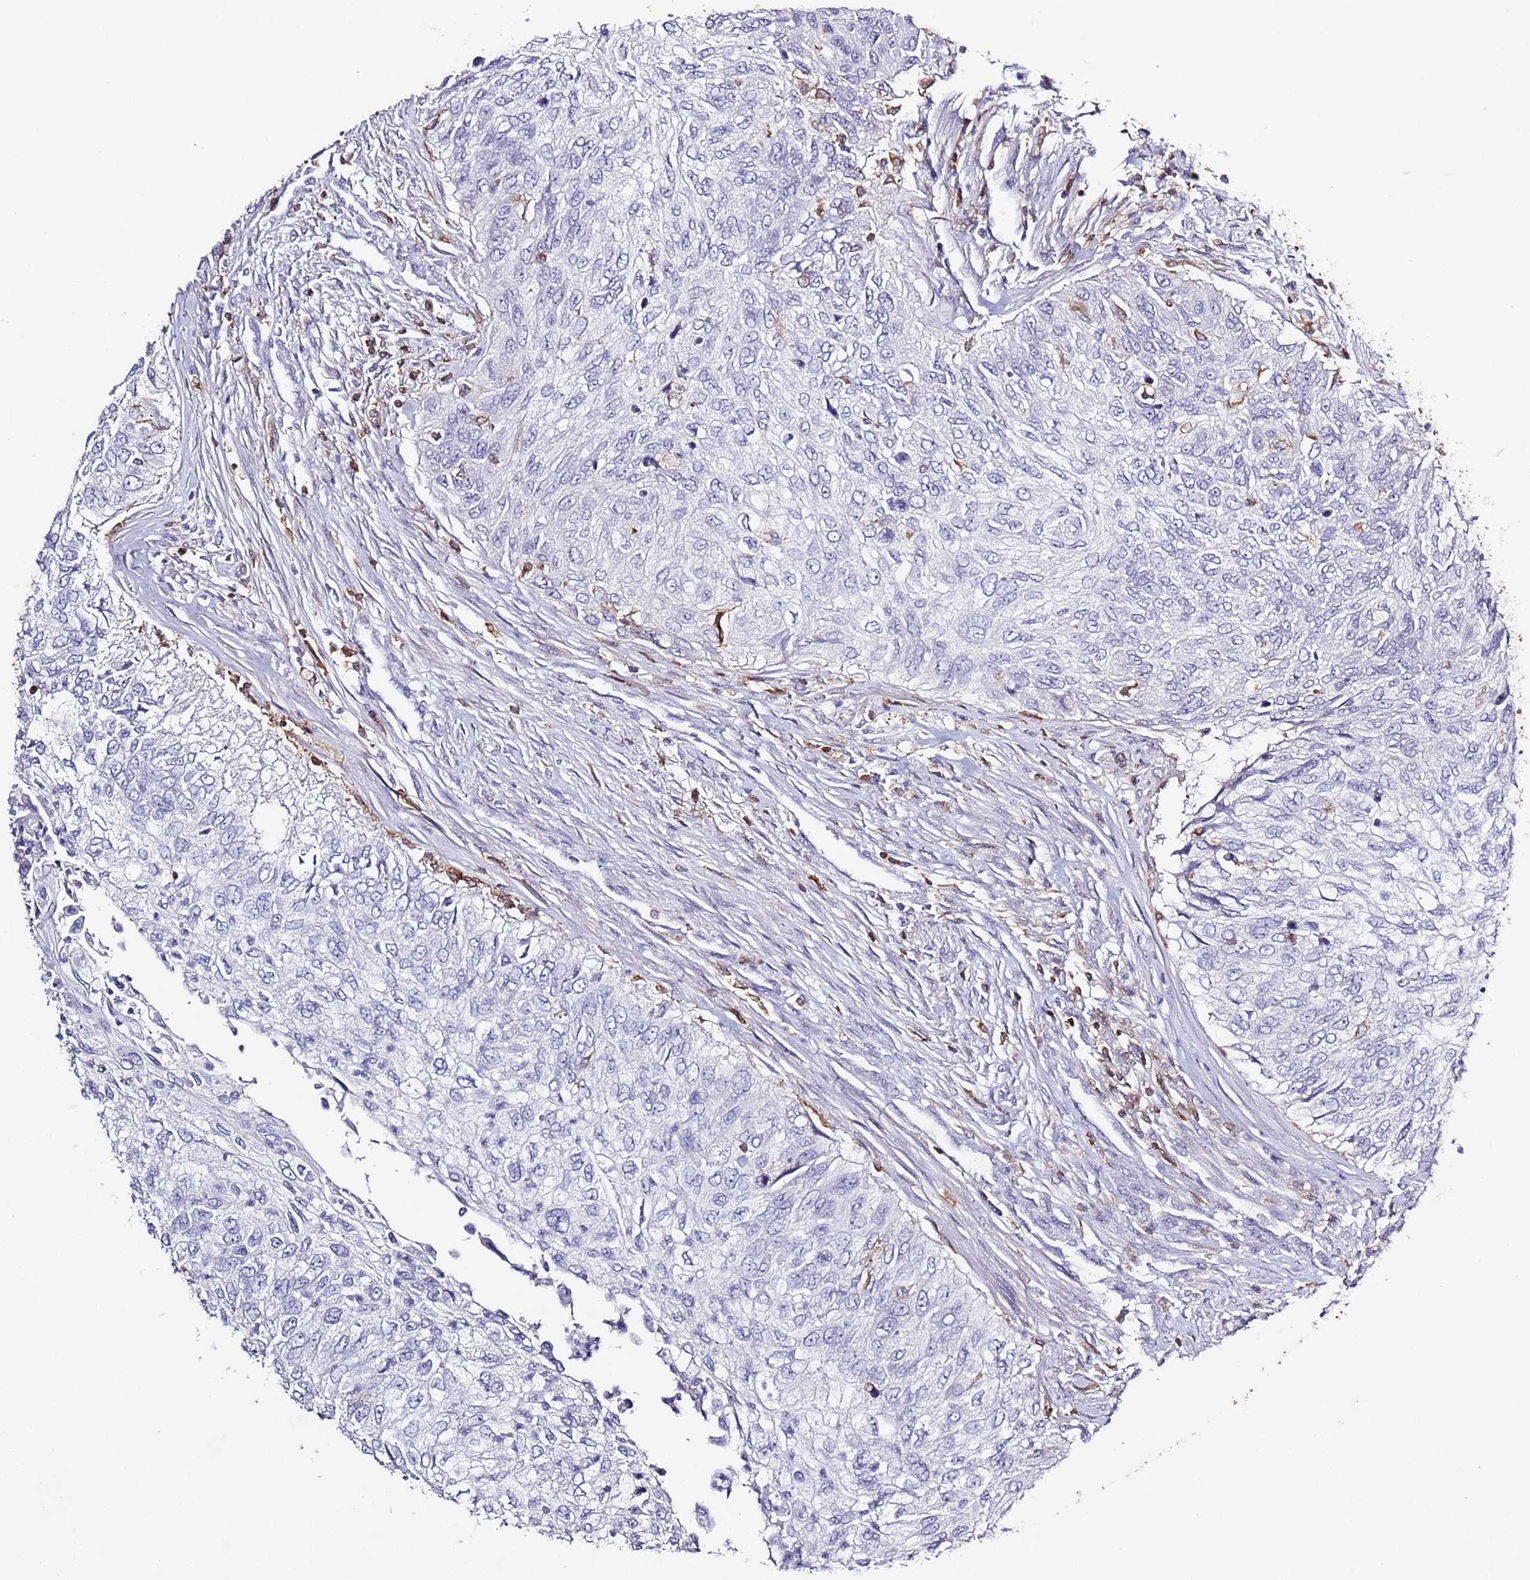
{"staining": {"intensity": "negative", "quantity": "none", "location": "none"}, "tissue": "urothelial cancer", "cell_type": "Tumor cells", "image_type": "cancer", "snomed": [{"axis": "morphology", "description": "Urothelial carcinoma, High grade"}, {"axis": "topography", "description": "Urinary bladder"}], "caption": "A photomicrograph of high-grade urothelial carcinoma stained for a protein reveals no brown staining in tumor cells. (DAB immunohistochemistry (IHC) with hematoxylin counter stain).", "gene": "LPXN", "patient": {"sex": "female", "age": 60}}